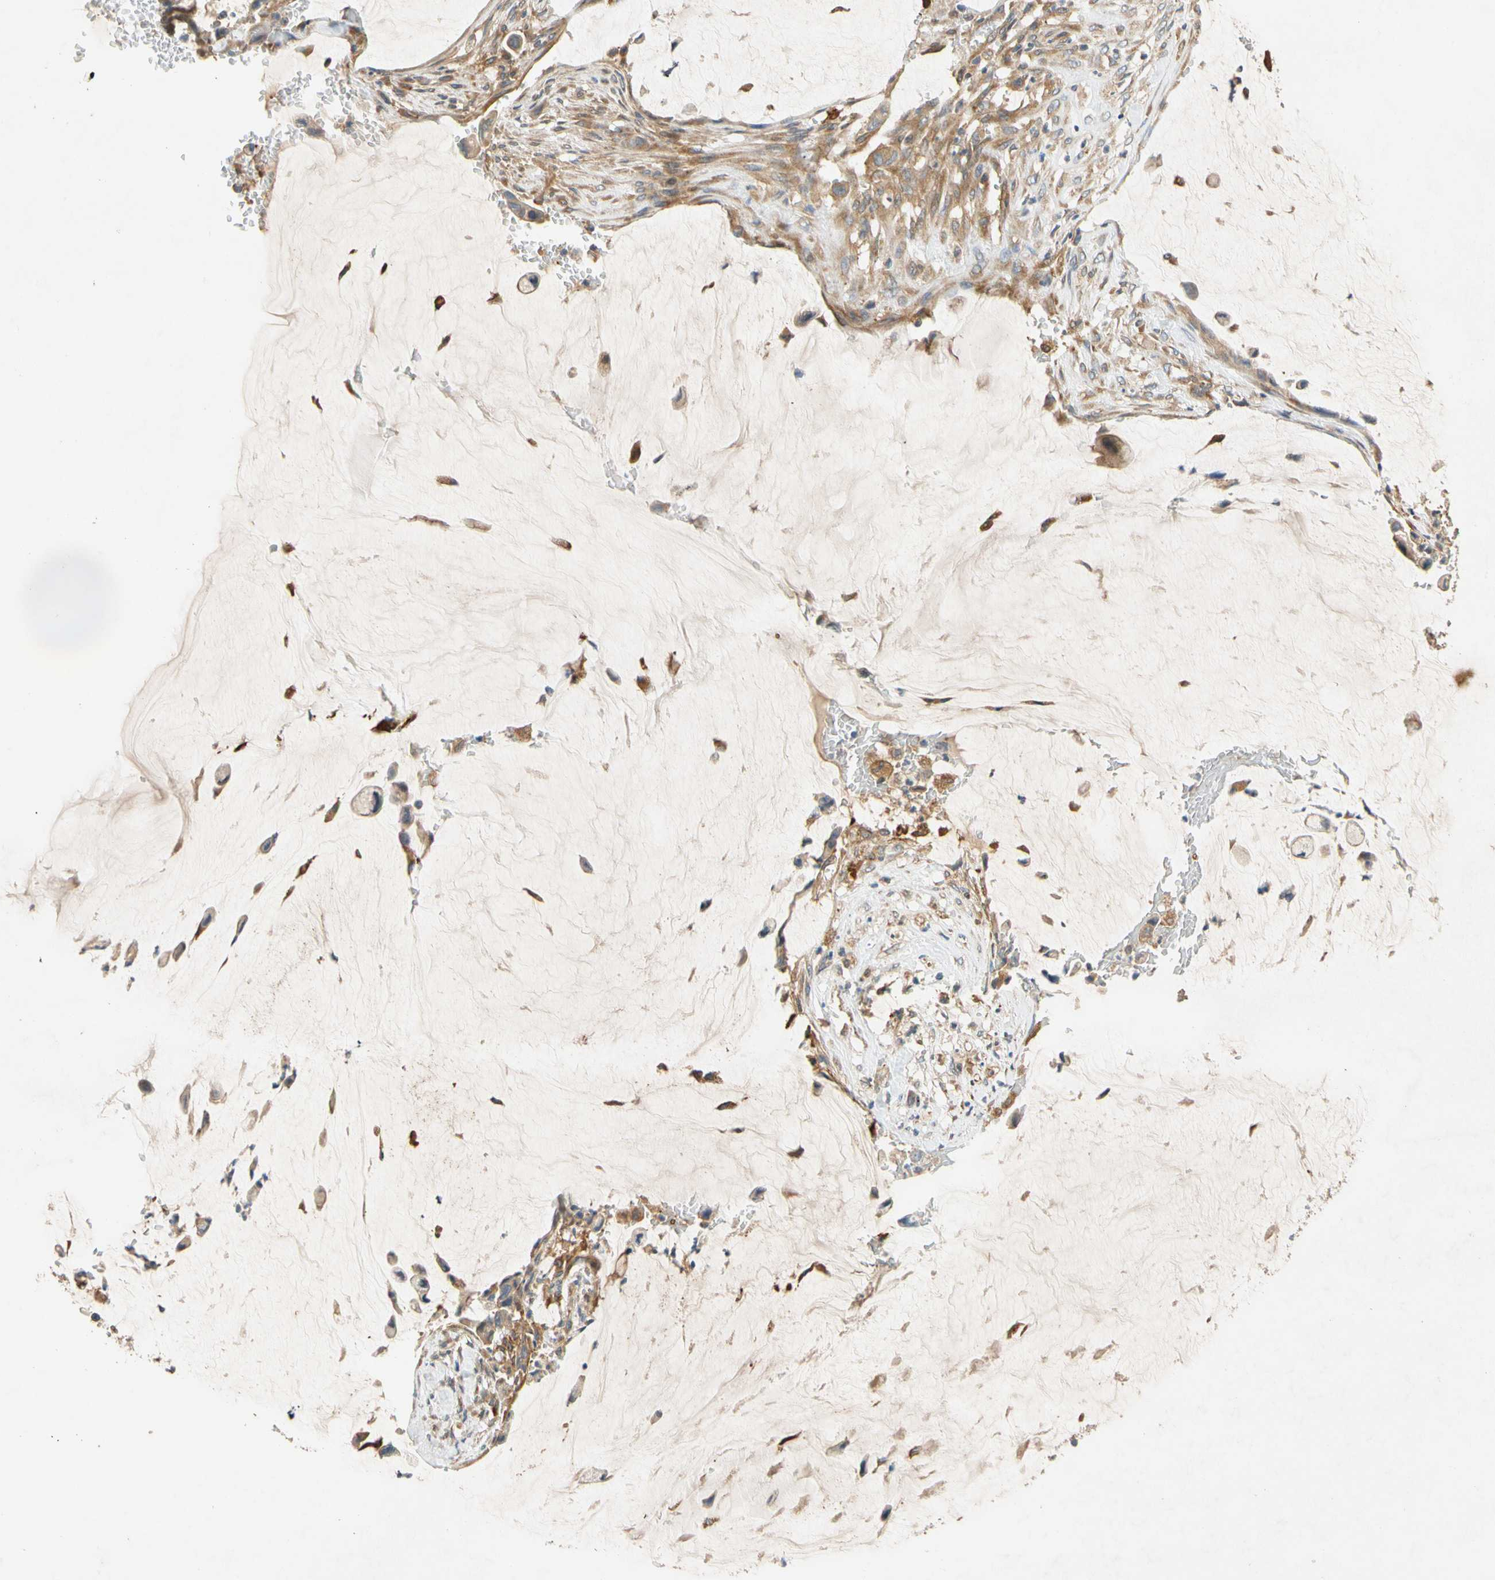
{"staining": {"intensity": "moderate", "quantity": "25%-75%", "location": "cytoplasmic/membranous"}, "tissue": "pancreatic cancer", "cell_type": "Tumor cells", "image_type": "cancer", "snomed": [{"axis": "morphology", "description": "Adenocarcinoma, NOS"}, {"axis": "topography", "description": "Pancreas"}], "caption": "High-magnification brightfield microscopy of pancreatic adenocarcinoma stained with DAB (3,3'-diaminobenzidine) (brown) and counterstained with hematoxylin (blue). tumor cells exhibit moderate cytoplasmic/membranous staining is appreciated in about25%-75% of cells. Ihc stains the protein of interest in brown and the nuclei are stained blue.", "gene": "USP46", "patient": {"sex": "male", "age": 41}}